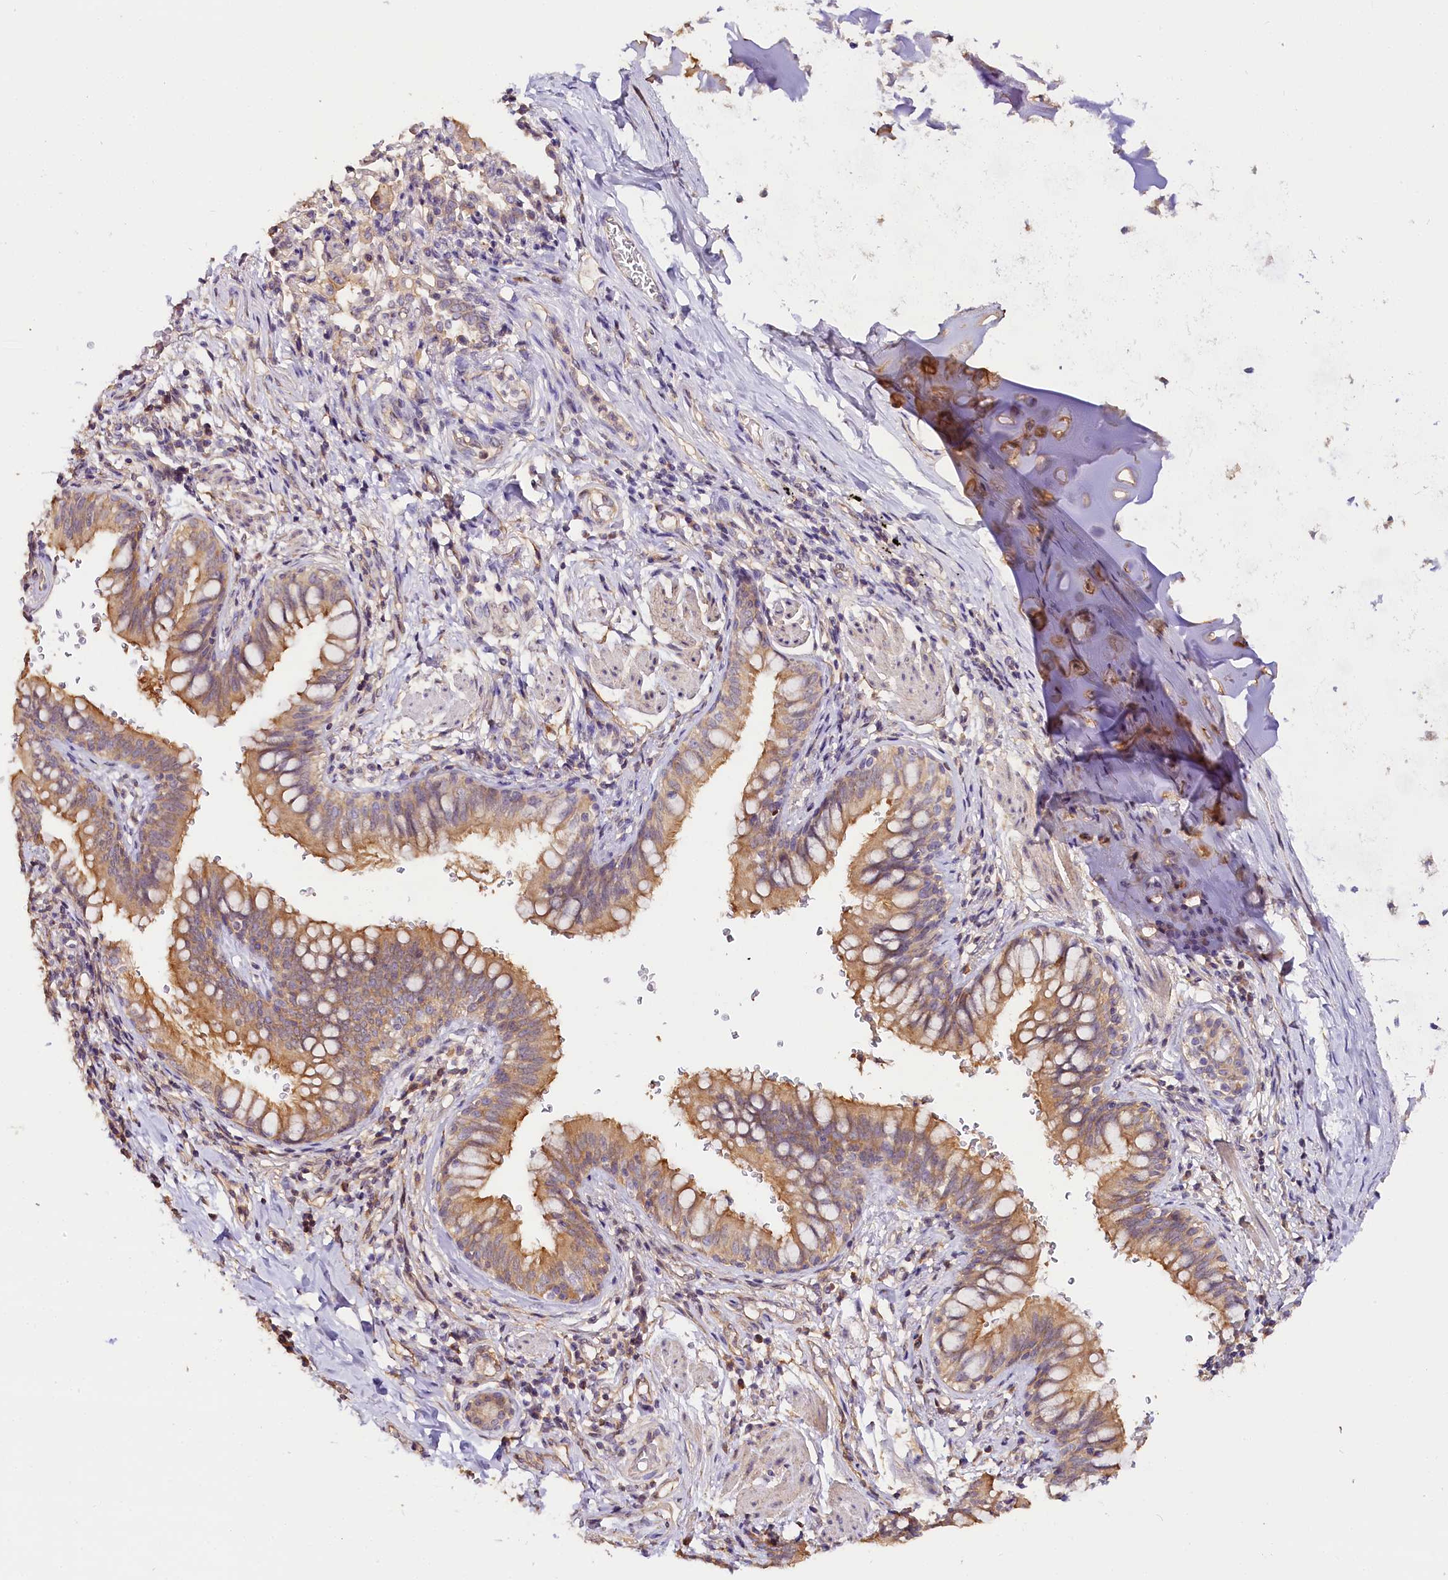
{"staining": {"intensity": "moderate", "quantity": ">75%", "location": "cytoplasmic/membranous"}, "tissue": "bronchus", "cell_type": "Respiratory epithelial cells", "image_type": "normal", "snomed": [{"axis": "morphology", "description": "Normal tissue, NOS"}, {"axis": "topography", "description": "Cartilage tissue"}, {"axis": "topography", "description": "Bronchus"}], "caption": "Benign bronchus shows moderate cytoplasmic/membranous staining in approximately >75% of respiratory epithelial cells (Brightfield microscopy of DAB IHC at high magnification)..", "gene": "KATNB1", "patient": {"sex": "female", "age": 36}}